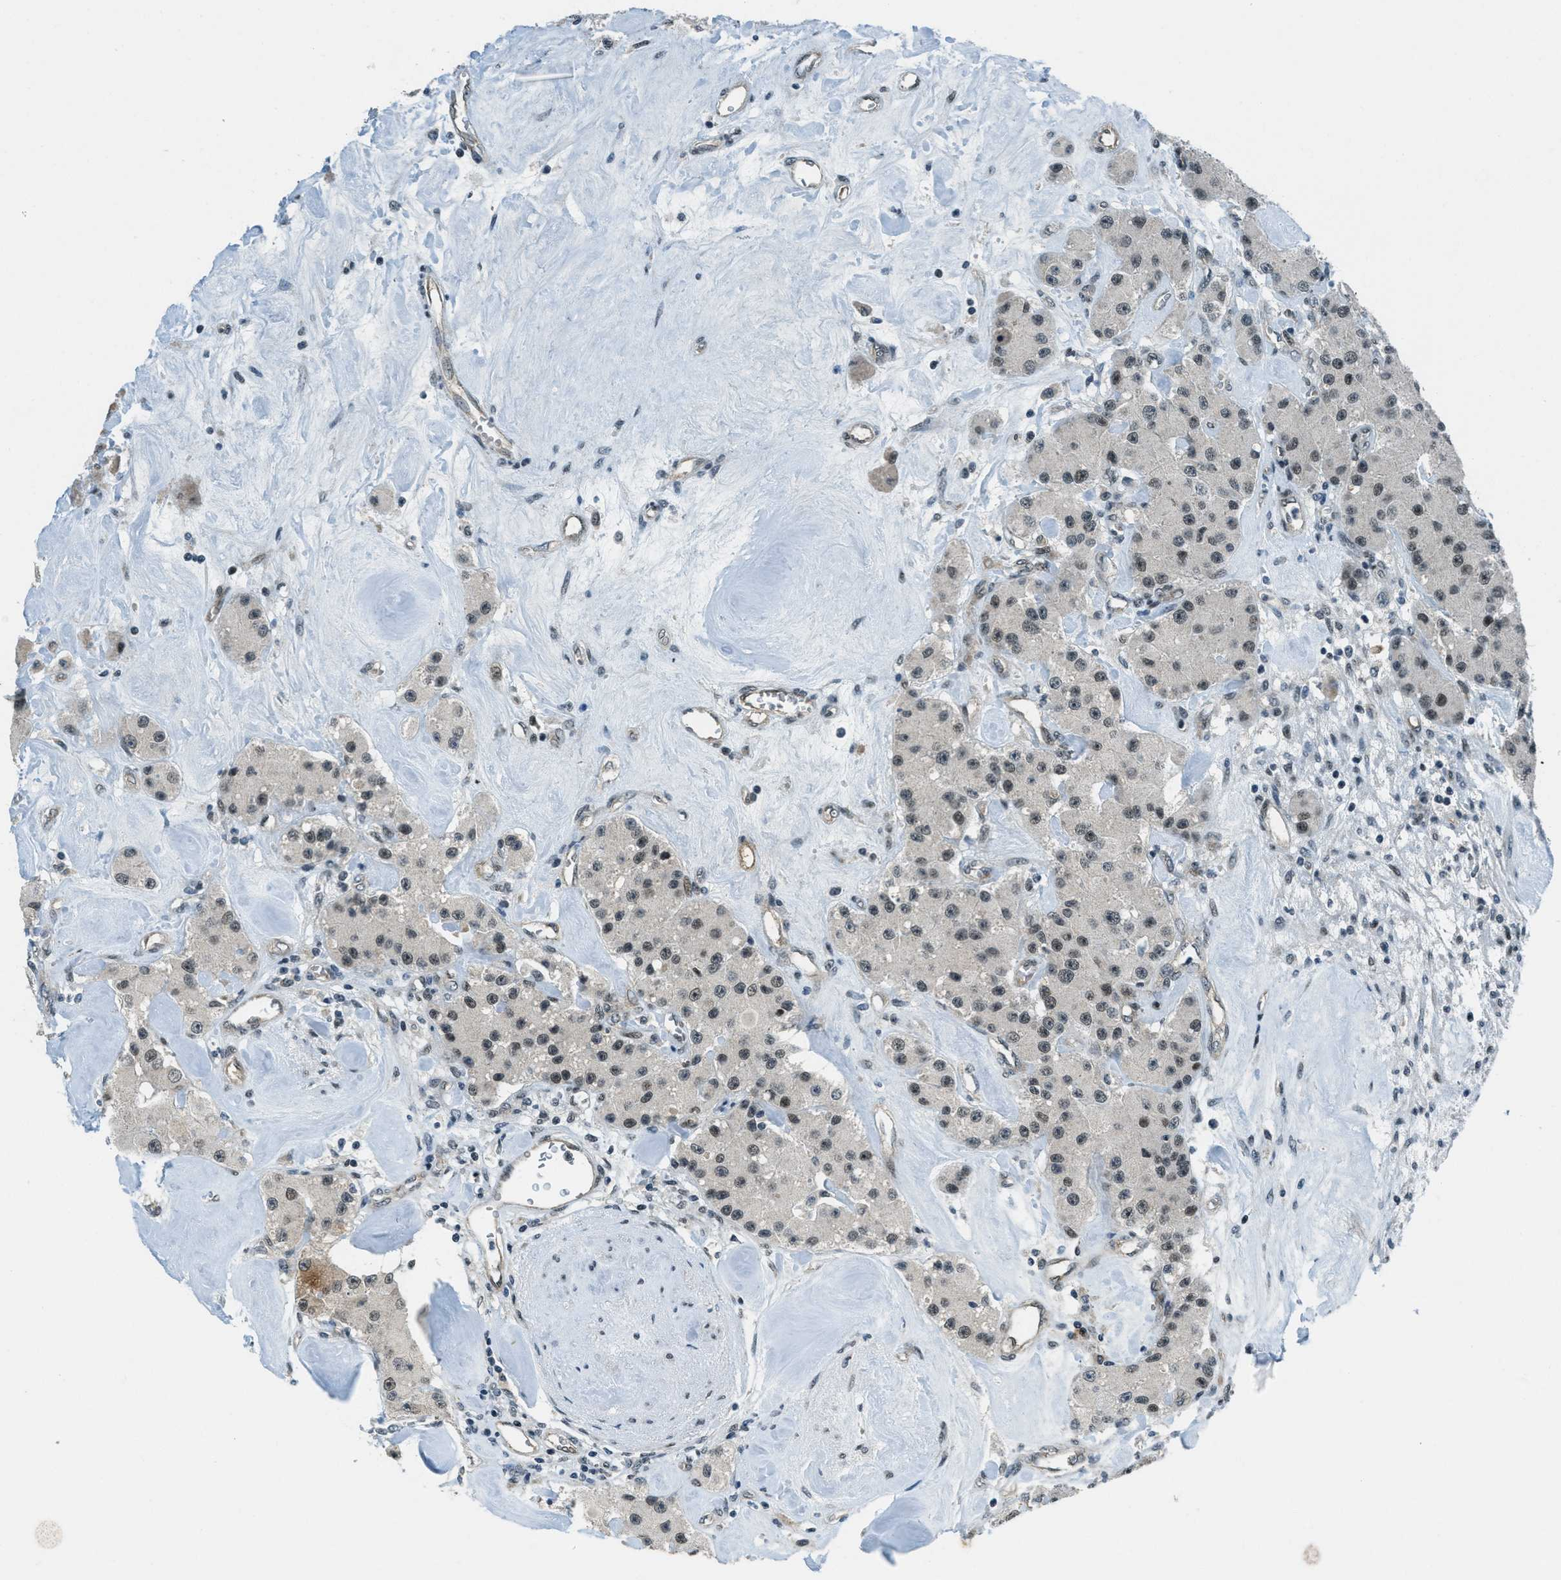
{"staining": {"intensity": "weak", "quantity": "<25%", "location": "nuclear"}, "tissue": "carcinoid", "cell_type": "Tumor cells", "image_type": "cancer", "snomed": [{"axis": "morphology", "description": "Carcinoid, malignant, NOS"}, {"axis": "topography", "description": "Pancreas"}], "caption": "A high-resolution photomicrograph shows immunohistochemistry staining of carcinoid, which displays no significant expression in tumor cells.", "gene": "KLF6", "patient": {"sex": "male", "age": 41}}